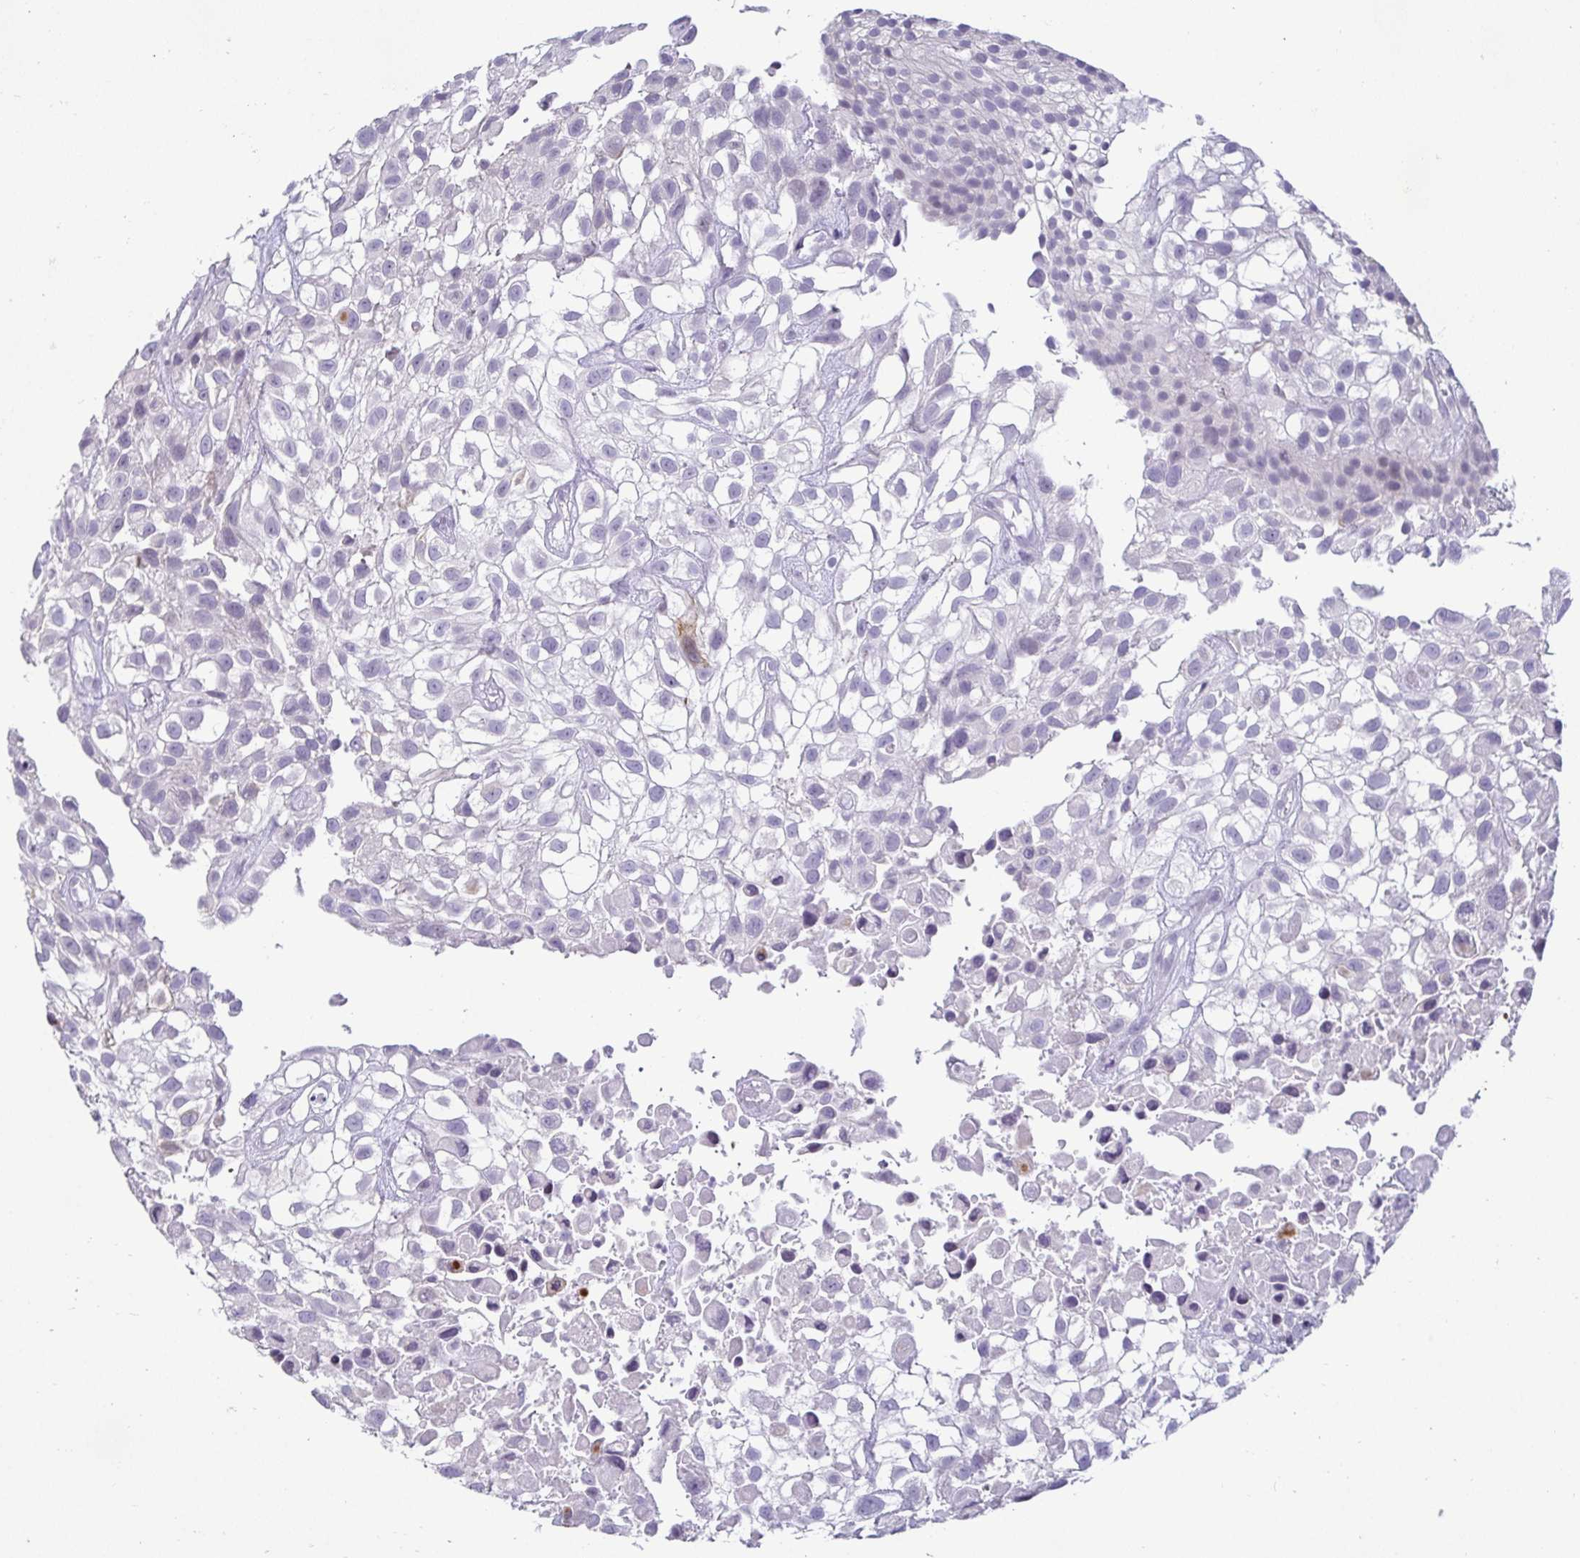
{"staining": {"intensity": "negative", "quantity": "none", "location": "none"}, "tissue": "urothelial cancer", "cell_type": "Tumor cells", "image_type": "cancer", "snomed": [{"axis": "morphology", "description": "Urothelial carcinoma, High grade"}, {"axis": "topography", "description": "Urinary bladder"}], "caption": "A micrograph of high-grade urothelial carcinoma stained for a protein reveals no brown staining in tumor cells. Nuclei are stained in blue.", "gene": "CR2", "patient": {"sex": "male", "age": 56}}